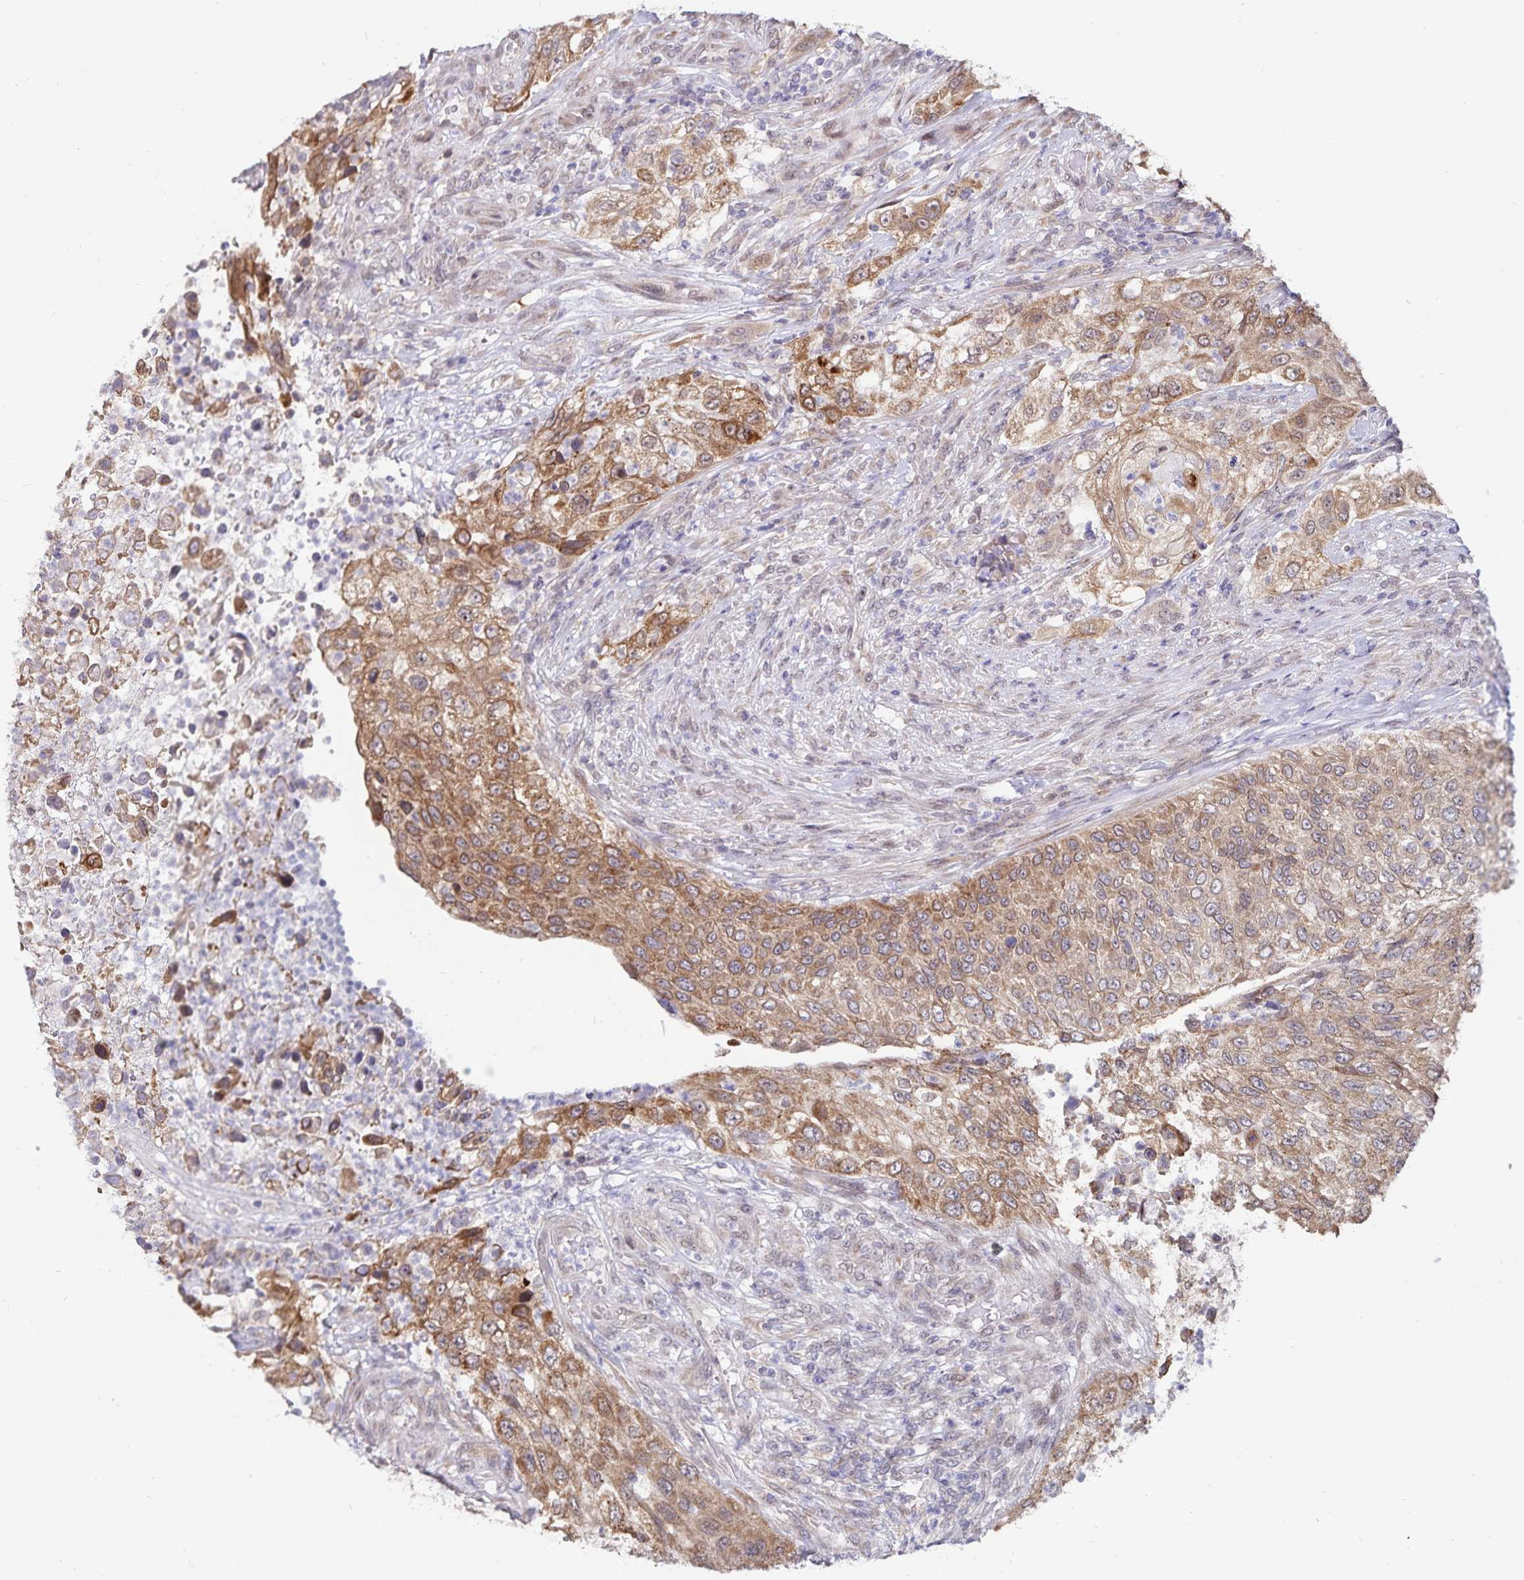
{"staining": {"intensity": "moderate", "quantity": ">75%", "location": "cytoplasmic/membranous"}, "tissue": "urothelial cancer", "cell_type": "Tumor cells", "image_type": "cancer", "snomed": [{"axis": "morphology", "description": "Urothelial carcinoma, High grade"}, {"axis": "topography", "description": "Urinary bladder"}], "caption": "Protein staining of urothelial carcinoma (high-grade) tissue exhibits moderate cytoplasmic/membranous staining in about >75% of tumor cells.", "gene": "ATP2A2", "patient": {"sex": "female", "age": 60}}